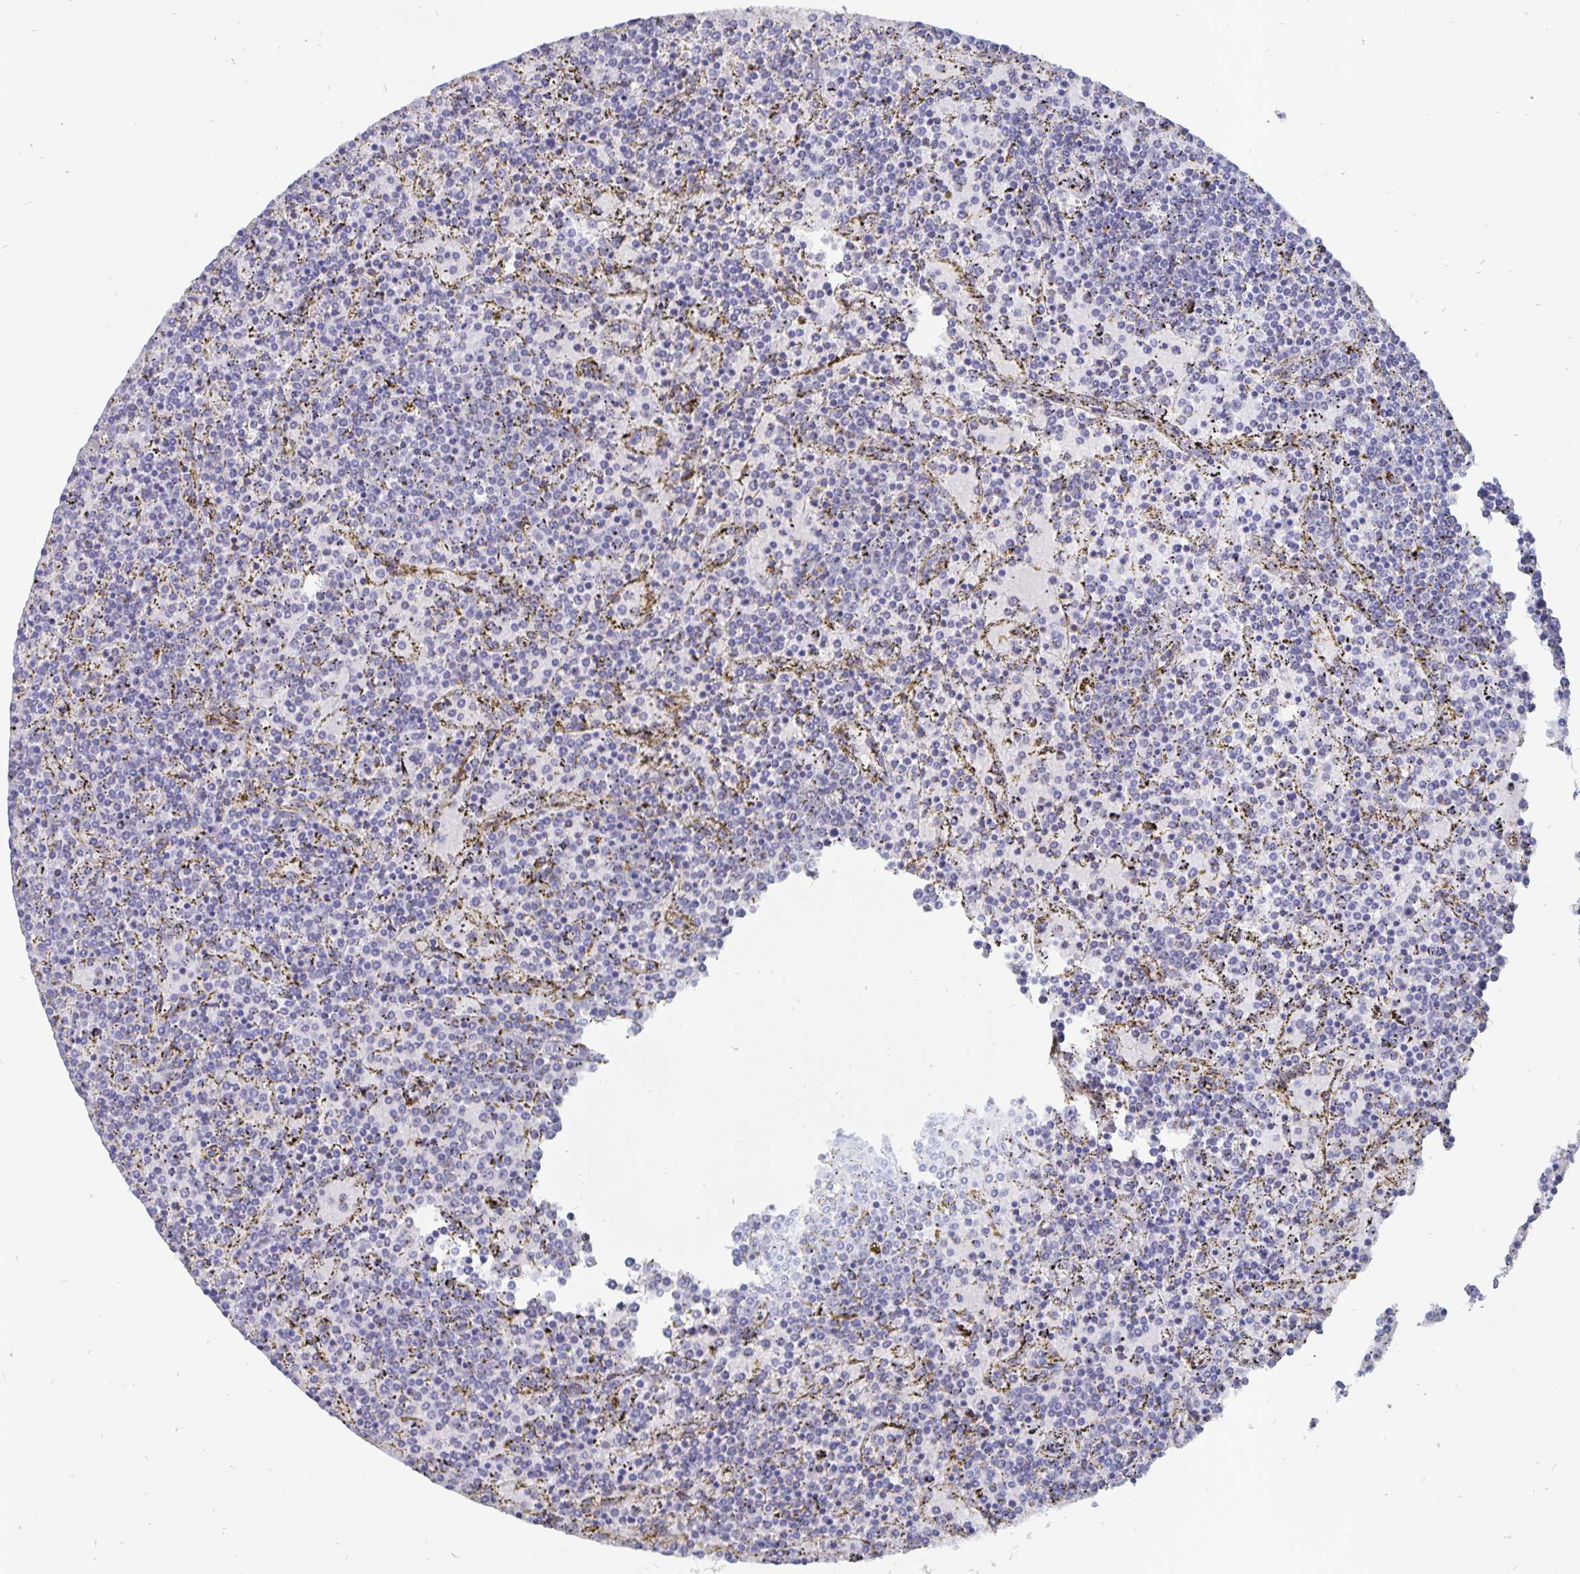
{"staining": {"intensity": "negative", "quantity": "none", "location": "none"}, "tissue": "lymphoma", "cell_type": "Tumor cells", "image_type": "cancer", "snomed": [{"axis": "morphology", "description": "Malignant lymphoma, non-Hodgkin's type, Low grade"}, {"axis": "topography", "description": "Spleen"}], "caption": "Immunohistochemistry image of neoplastic tissue: lymphoma stained with DAB demonstrates no significant protein staining in tumor cells. (Brightfield microscopy of DAB immunohistochemistry (IHC) at high magnification).", "gene": "SMOC1", "patient": {"sex": "female", "age": 77}}